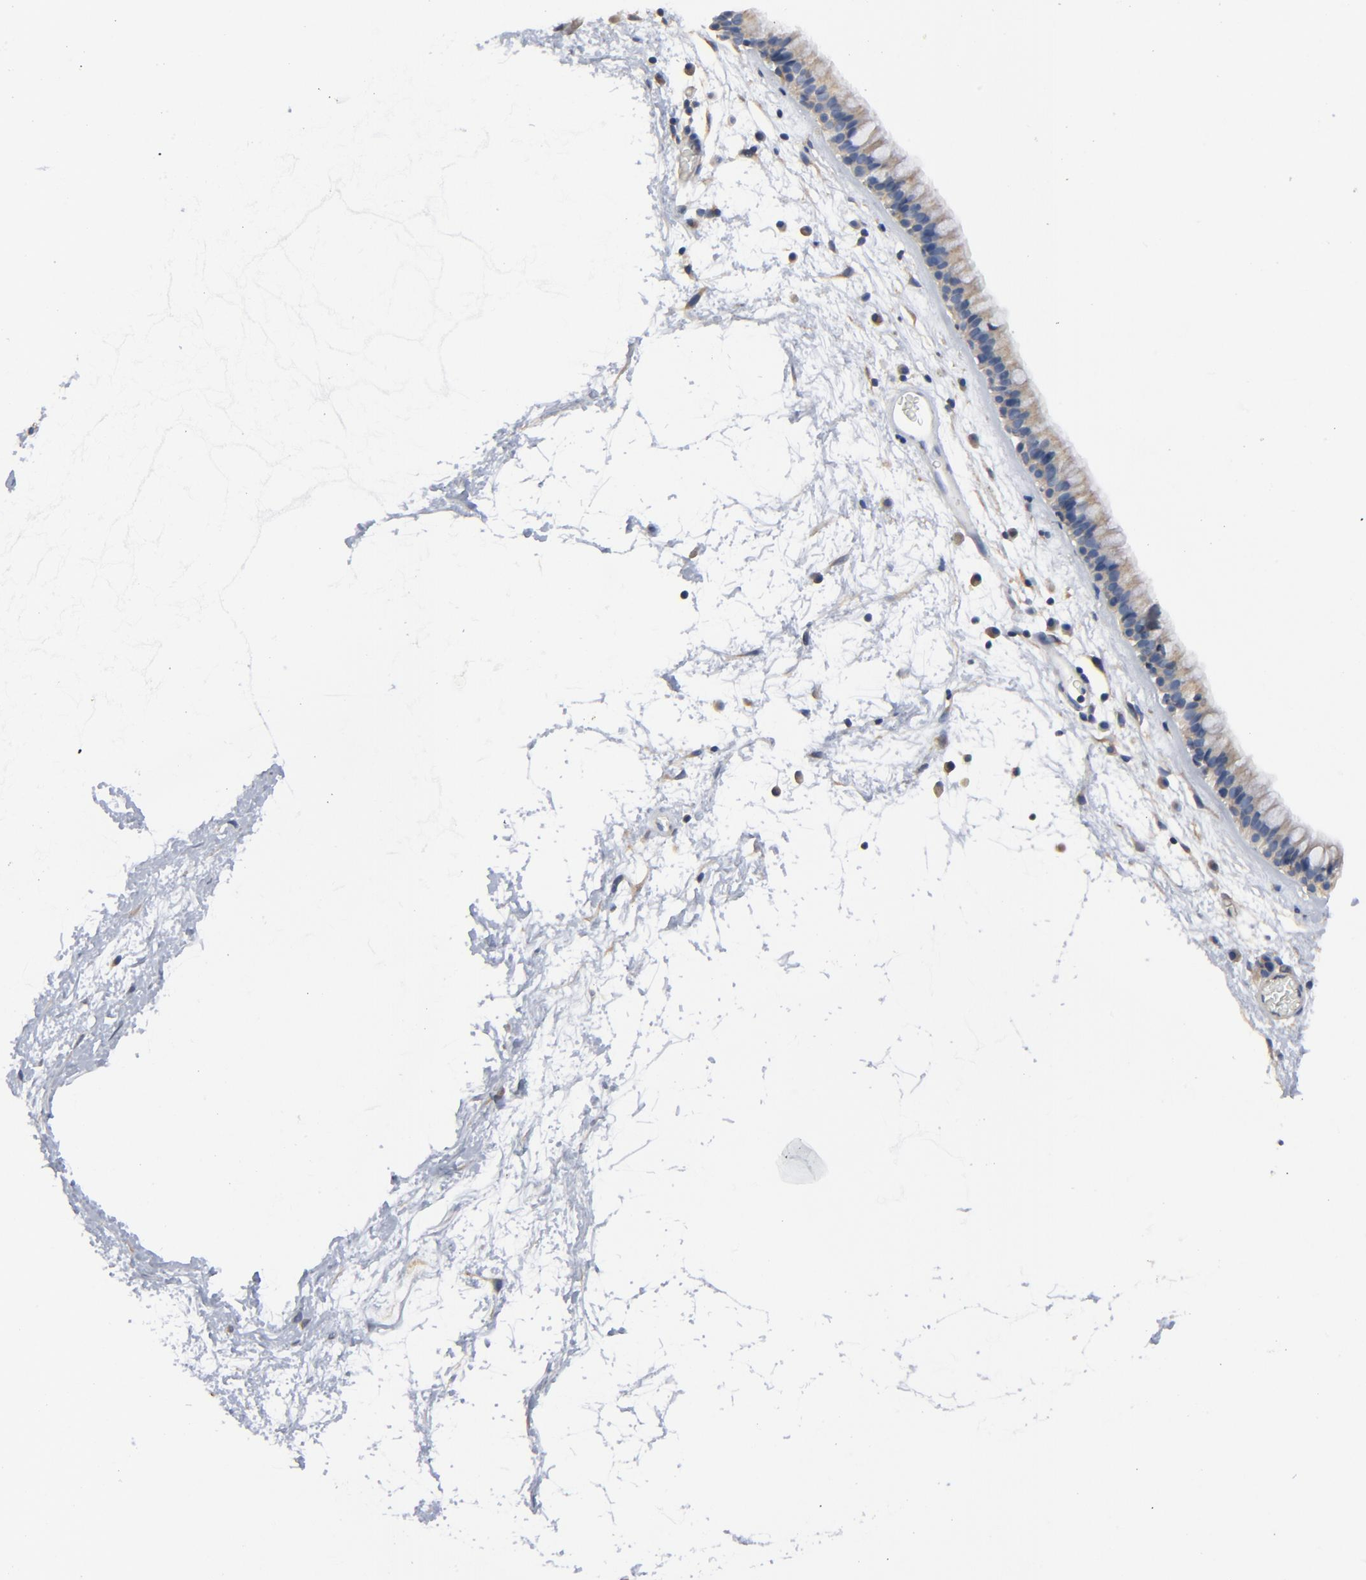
{"staining": {"intensity": "moderate", "quantity": ">75%", "location": "cytoplasmic/membranous"}, "tissue": "nasopharynx", "cell_type": "Respiratory epithelial cells", "image_type": "normal", "snomed": [{"axis": "morphology", "description": "Normal tissue, NOS"}, {"axis": "morphology", "description": "Inflammation, NOS"}, {"axis": "topography", "description": "Nasopharynx"}], "caption": "Immunohistochemistry of unremarkable nasopharynx shows medium levels of moderate cytoplasmic/membranous staining in approximately >75% of respiratory epithelial cells.", "gene": "DYNLT3", "patient": {"sex": "male", "age": 48}}